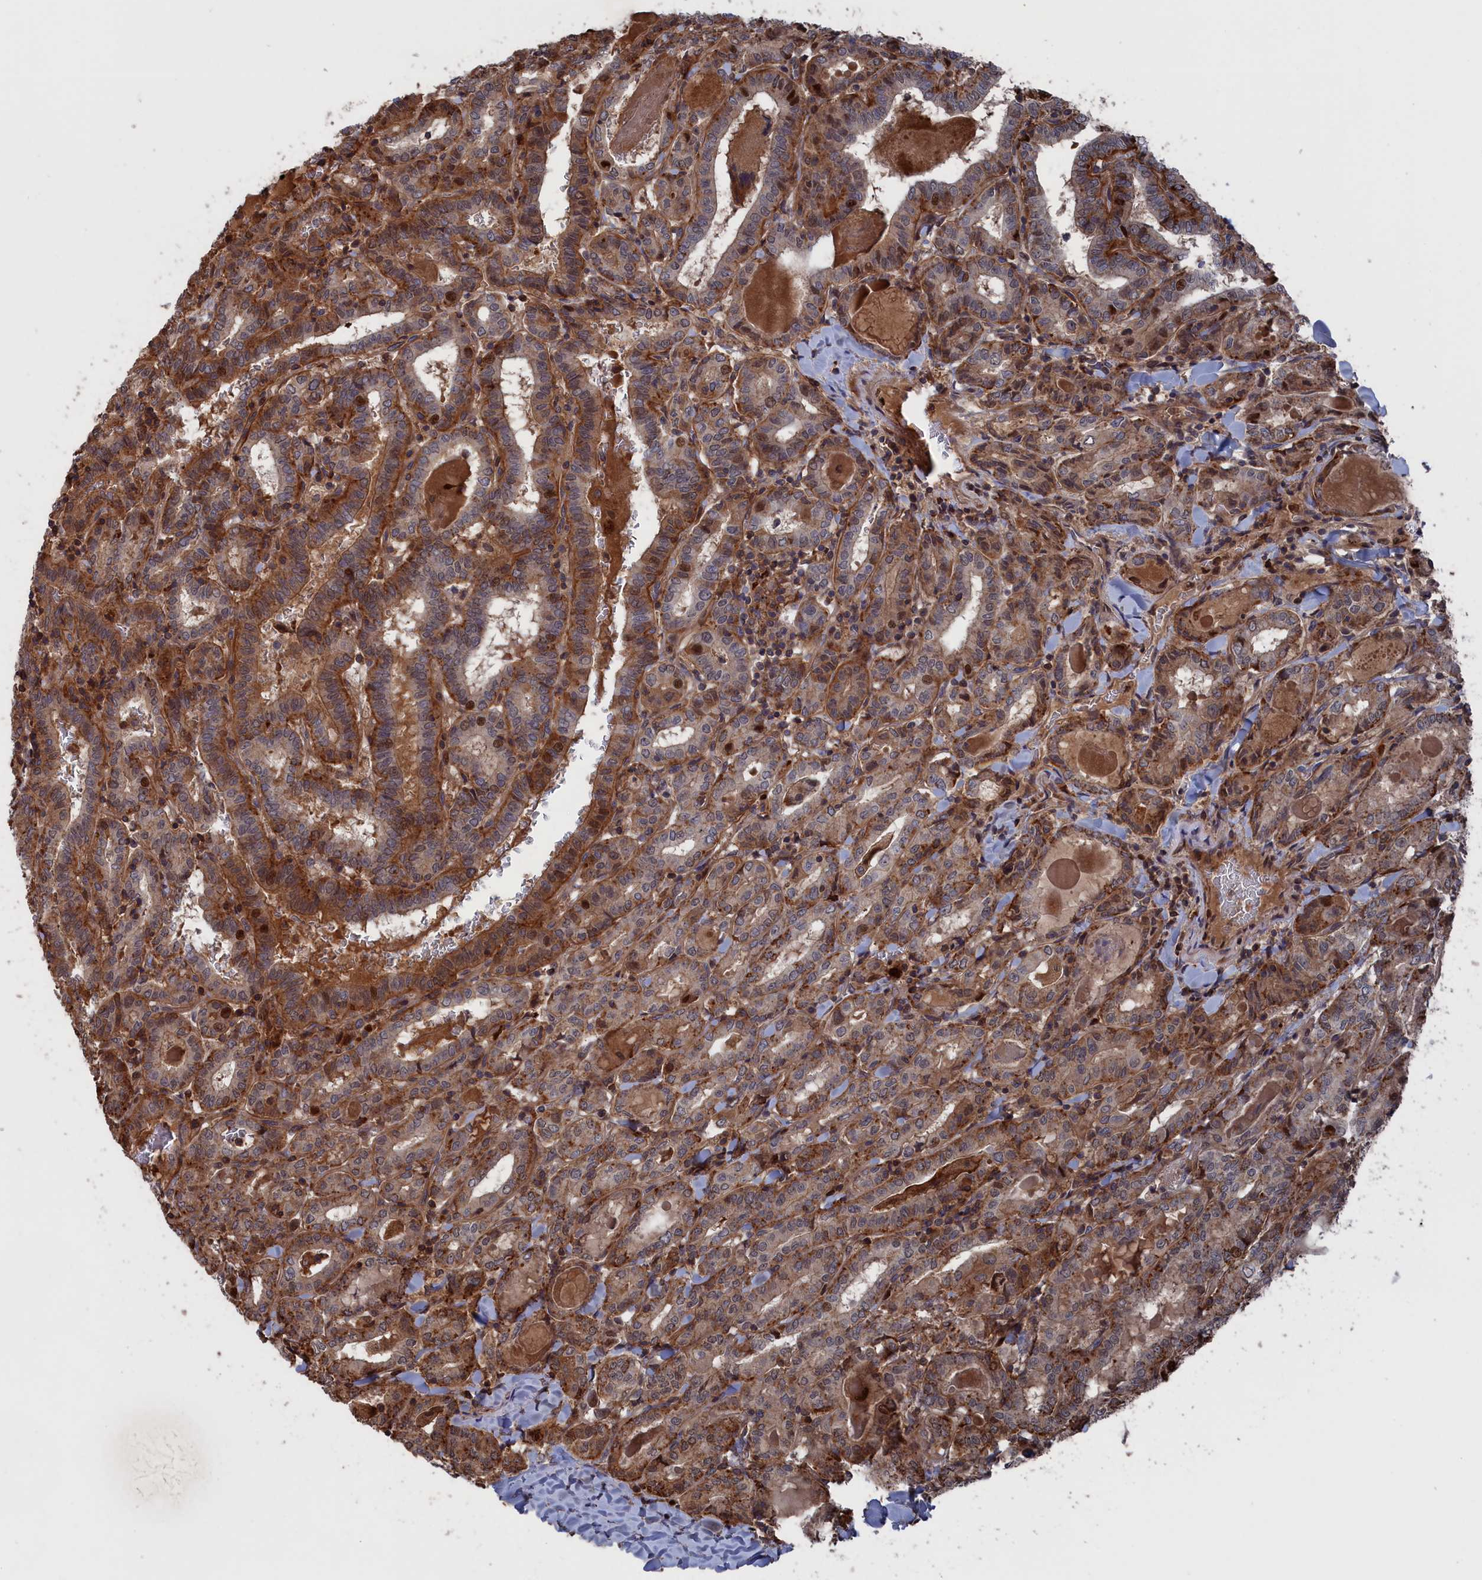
{"staining": {"intensity": "moderate", "quantity": "25%-75%", "location": "cytoplasmic/membranous,nuclear"}, "tissue": "thyroid cancer", "cell_type": "Tumor cells", "image_type": "cancer", "snomed": [{"axis": "morphology", "description": "Papillary adenocarcinoma, NOS"}, {"axis": "topography", "description": "Thyroid gland"}], "caption": "Protein analysis of papillary adenocarcinoma (thyroid) tissue reveals moderate cytoplasmic/membranous and nuclear positivity in about 25%-75% of tumor cells. (Stains: DAB in brown, nuclei in blue, Microscopy: brightfield microscopy at high magnification).", "gene": "PLA2G15", "patient": {"sex": "female", "age": 72}}